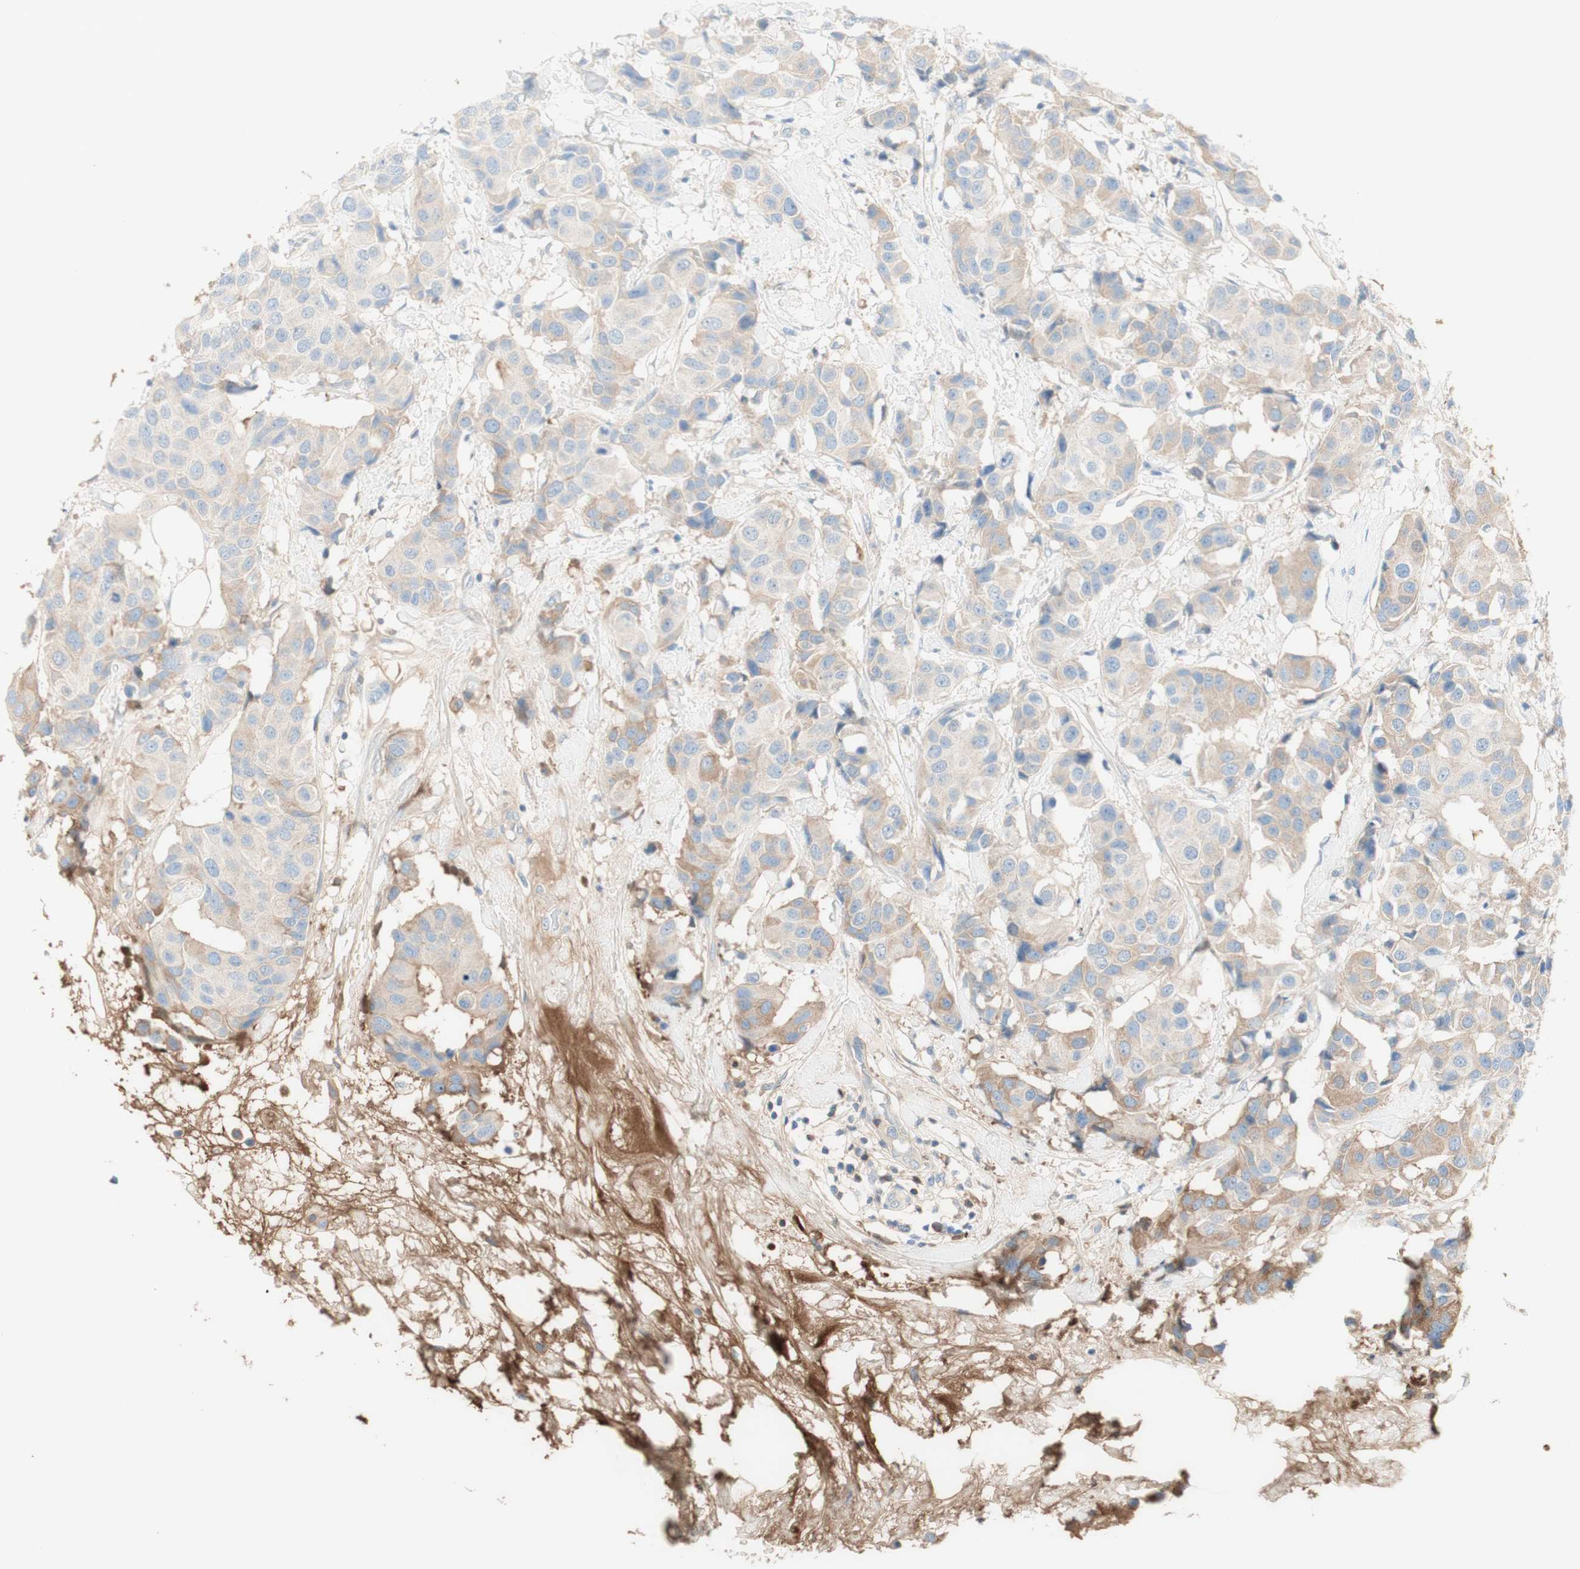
{"staining": {"intensity": "weak", "quantity": "25%-75%", "location": "cytoplasmic/membranous"}, "tissue": "breast cancer", "cell_type": "Tumor cells", "image_type": "cancer", "snomed": [{"axis": "morphology", "description": "Normal tissue, NOS"}, {"axis": "morphology", "description": "Duct carcinoma"}, {"axis": "topography", "description": "Breast"}], "caption": "The image demonstrates staining of breast cancer, revealing weak cytoplasmic/membranous protein staining (brown color) within tumor cells.", "gene": "KNG1", "patient": {"sex": "female", "age": 39}}